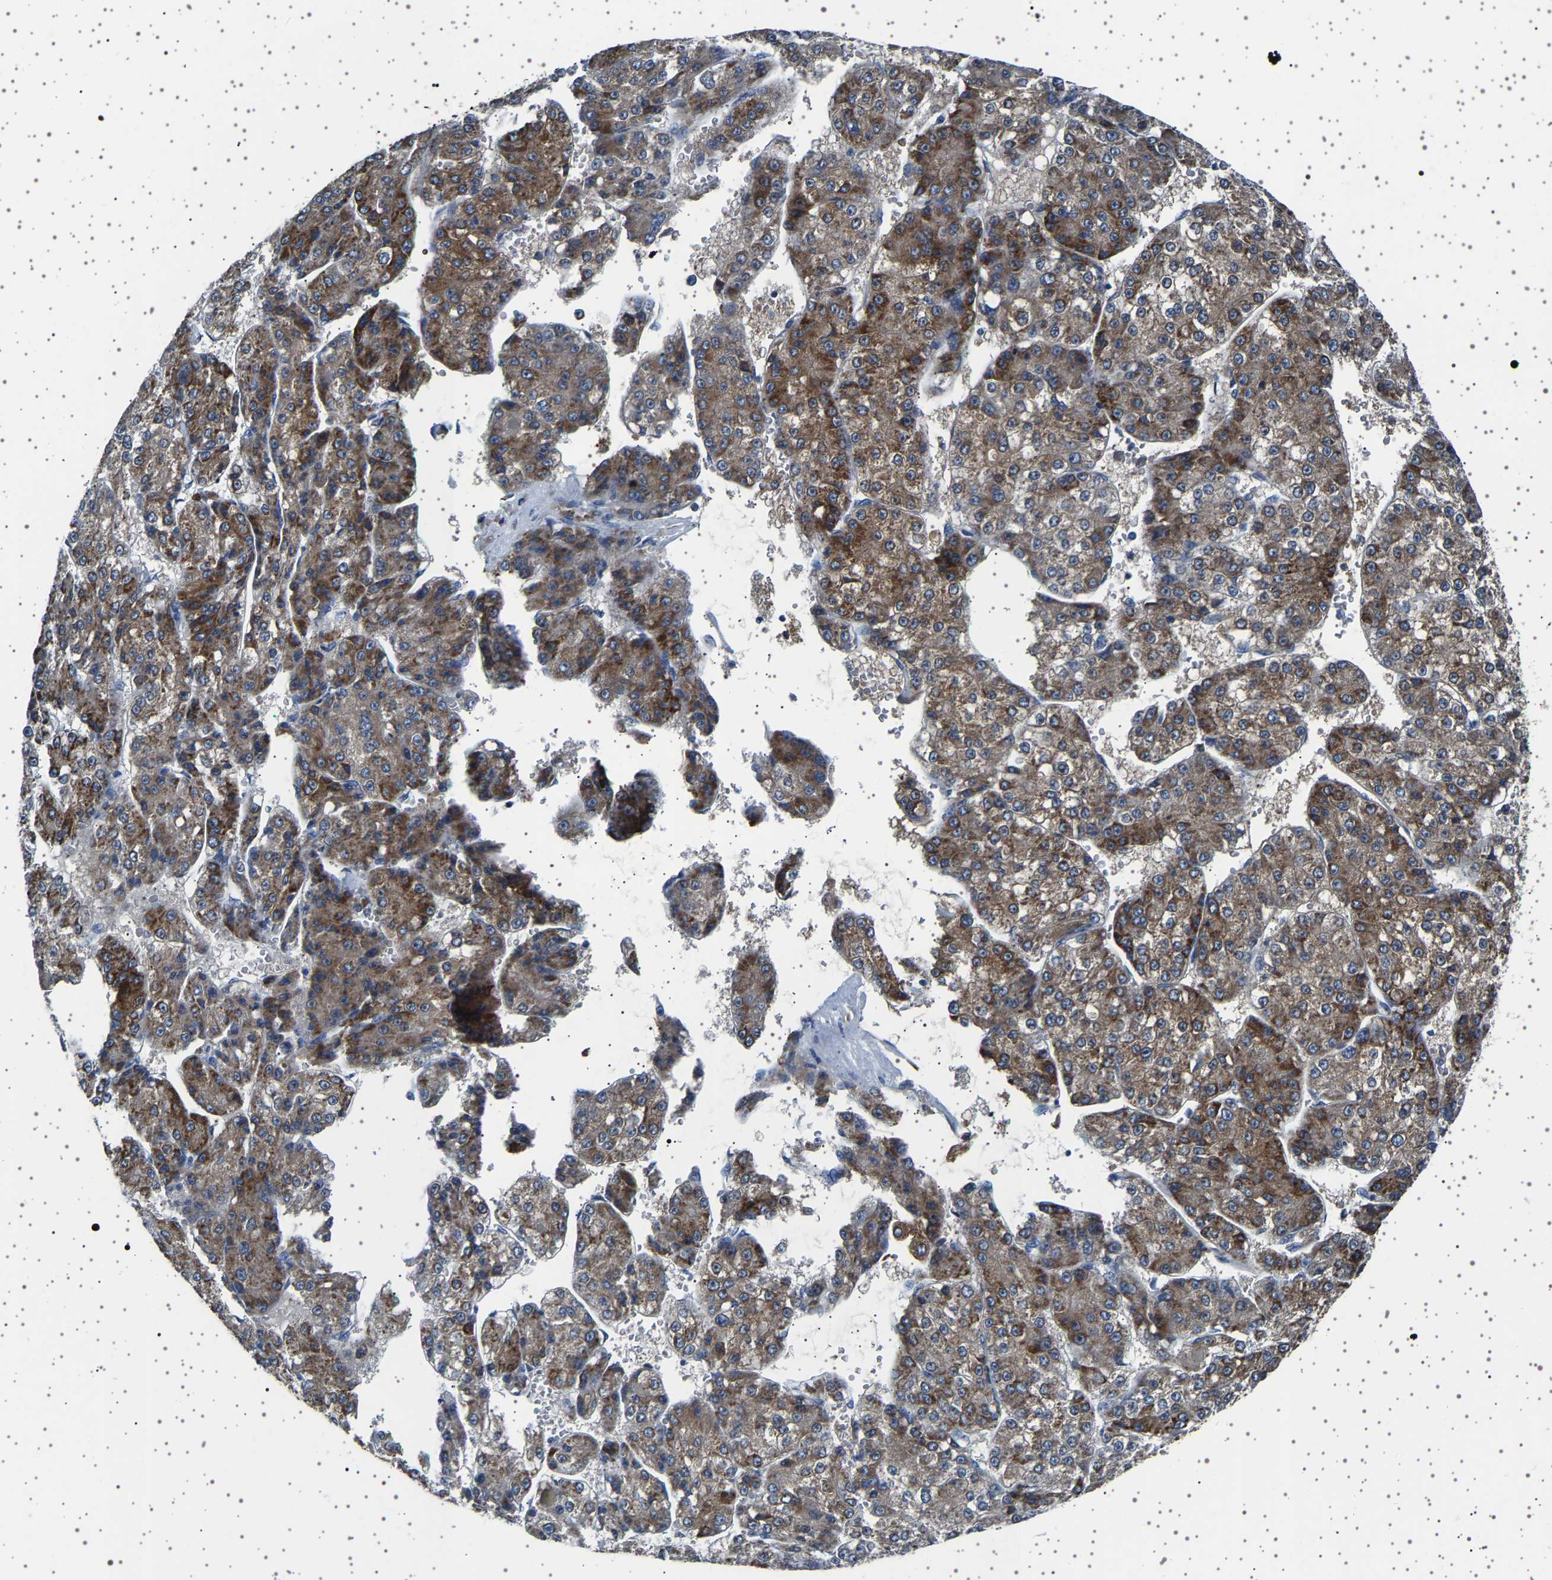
{"staining": {"intensity": "moderate", "quantity": ">75%", "location": "cytoplasmic/membranous"}, "tissue": "liver cancer", "cell_type": "Tumor cells", "image_type": "cancer", "snomed": [{"axis": "morphology", "description": "Carcinoma, Hepatocellular, NOS"}, {"axis": "topography", "description": "Liver"}], "caption": "A micrograph of human liver cancer (hepatocellular carcinoma) stained for a protein reveals moderate cytoplasmic/membranous brown staining in tumor cells.", "gene": "FTCD", "patient": {"sex": "female", "age": 73}}